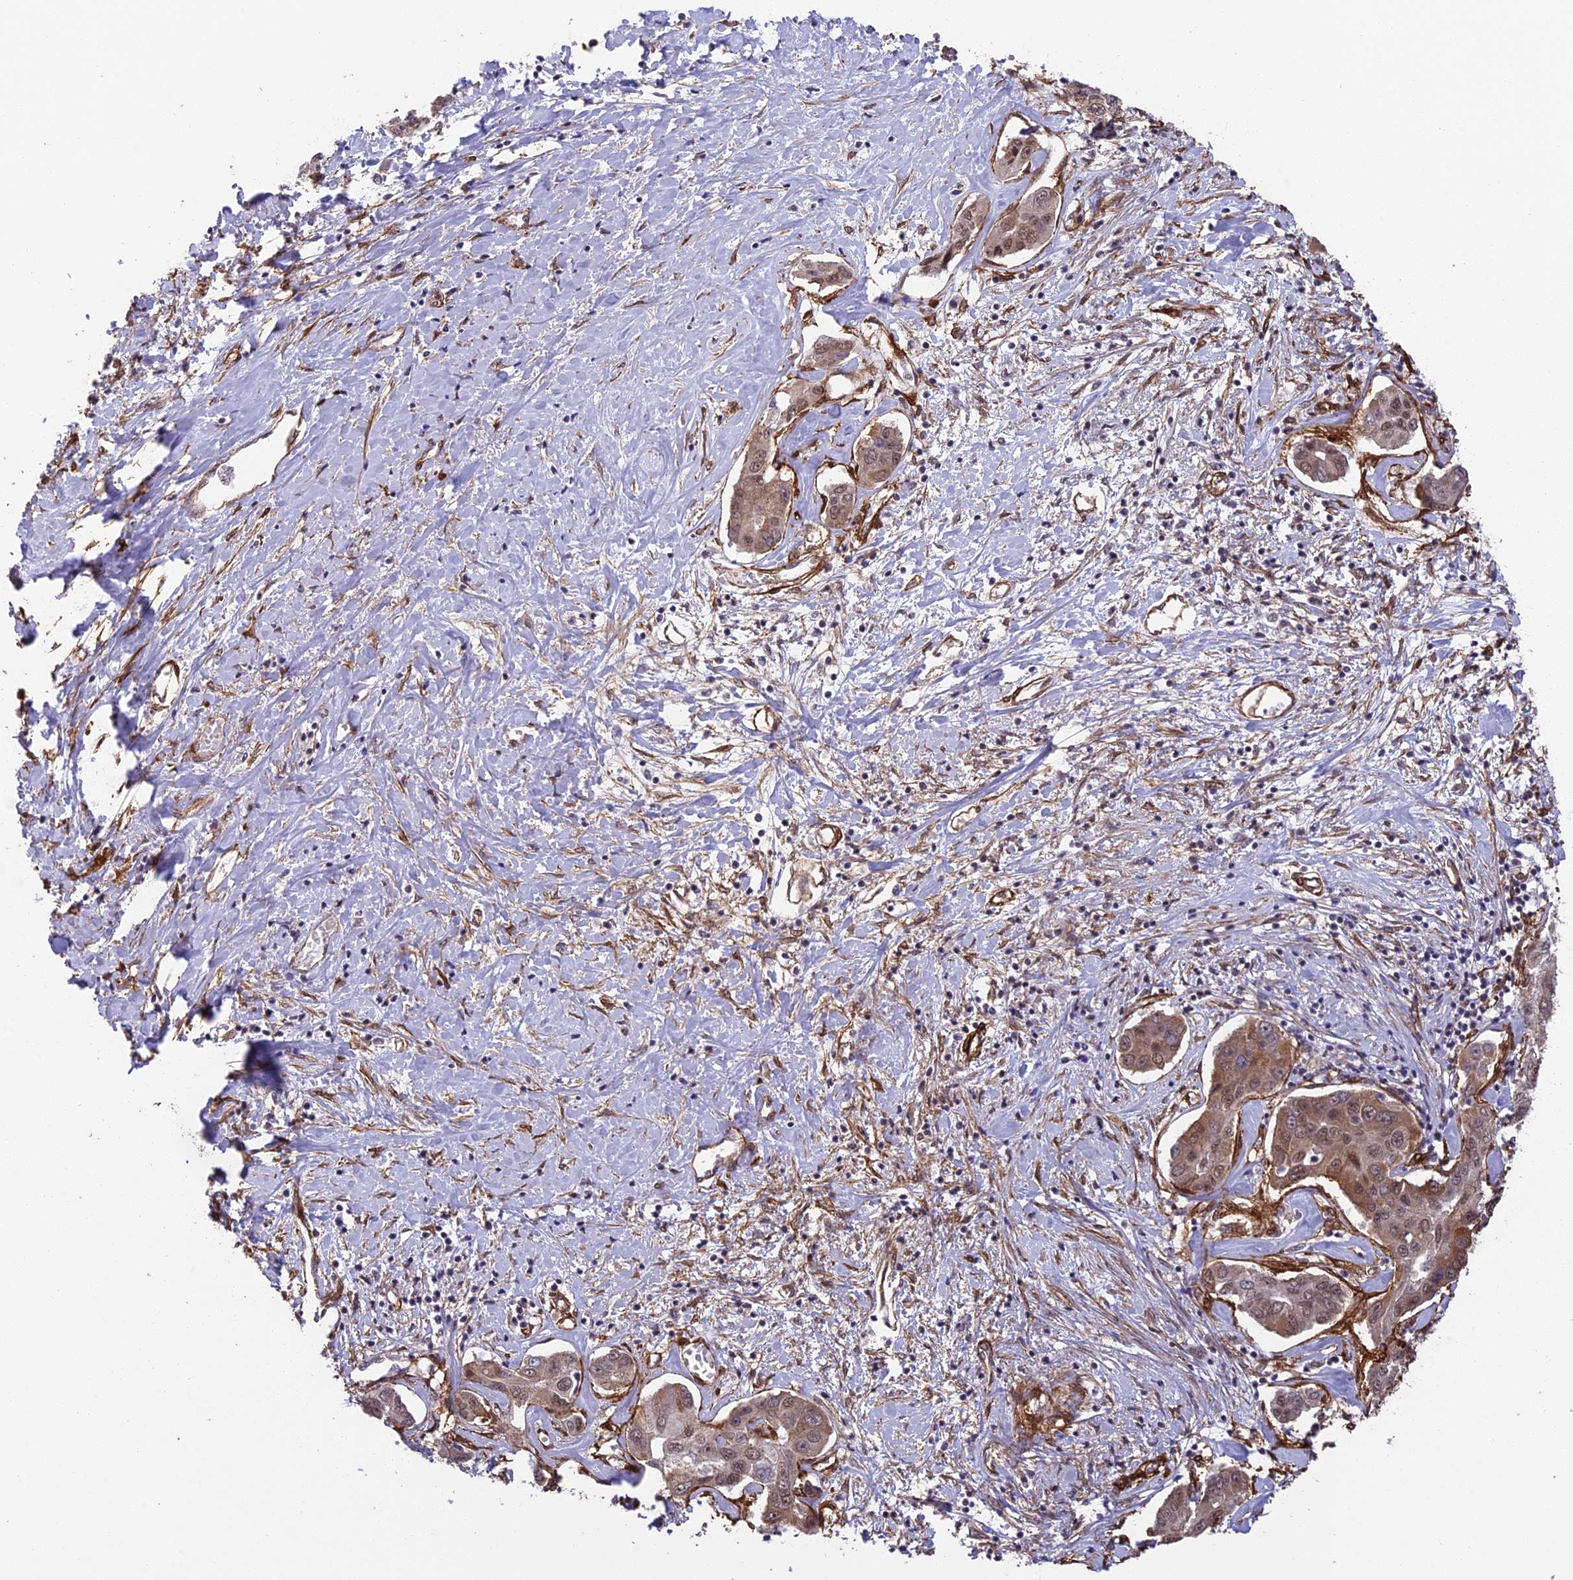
{"staining": {"intensity": "weak", "quantity": ">75%", "location": "cytoplasmic/membranous,nuclear"}, "tissue": "liver cancer", "cell_type": "Tumor cells", "image_type": "cancer", "snomed": [{"axis": "morphology", "description": "Cholangiocarcinoma"}, {"axis": "topography", "description": "Liver"}], "caption": "This is an image of immunohistochemistry (IHC) staining of liver cancer, which shows weak positivity in the cytoplasmic/membranous and nuclear of tumor cells.", "gene": "TNS1", "patient": {"sex": "male", "age": 59}}